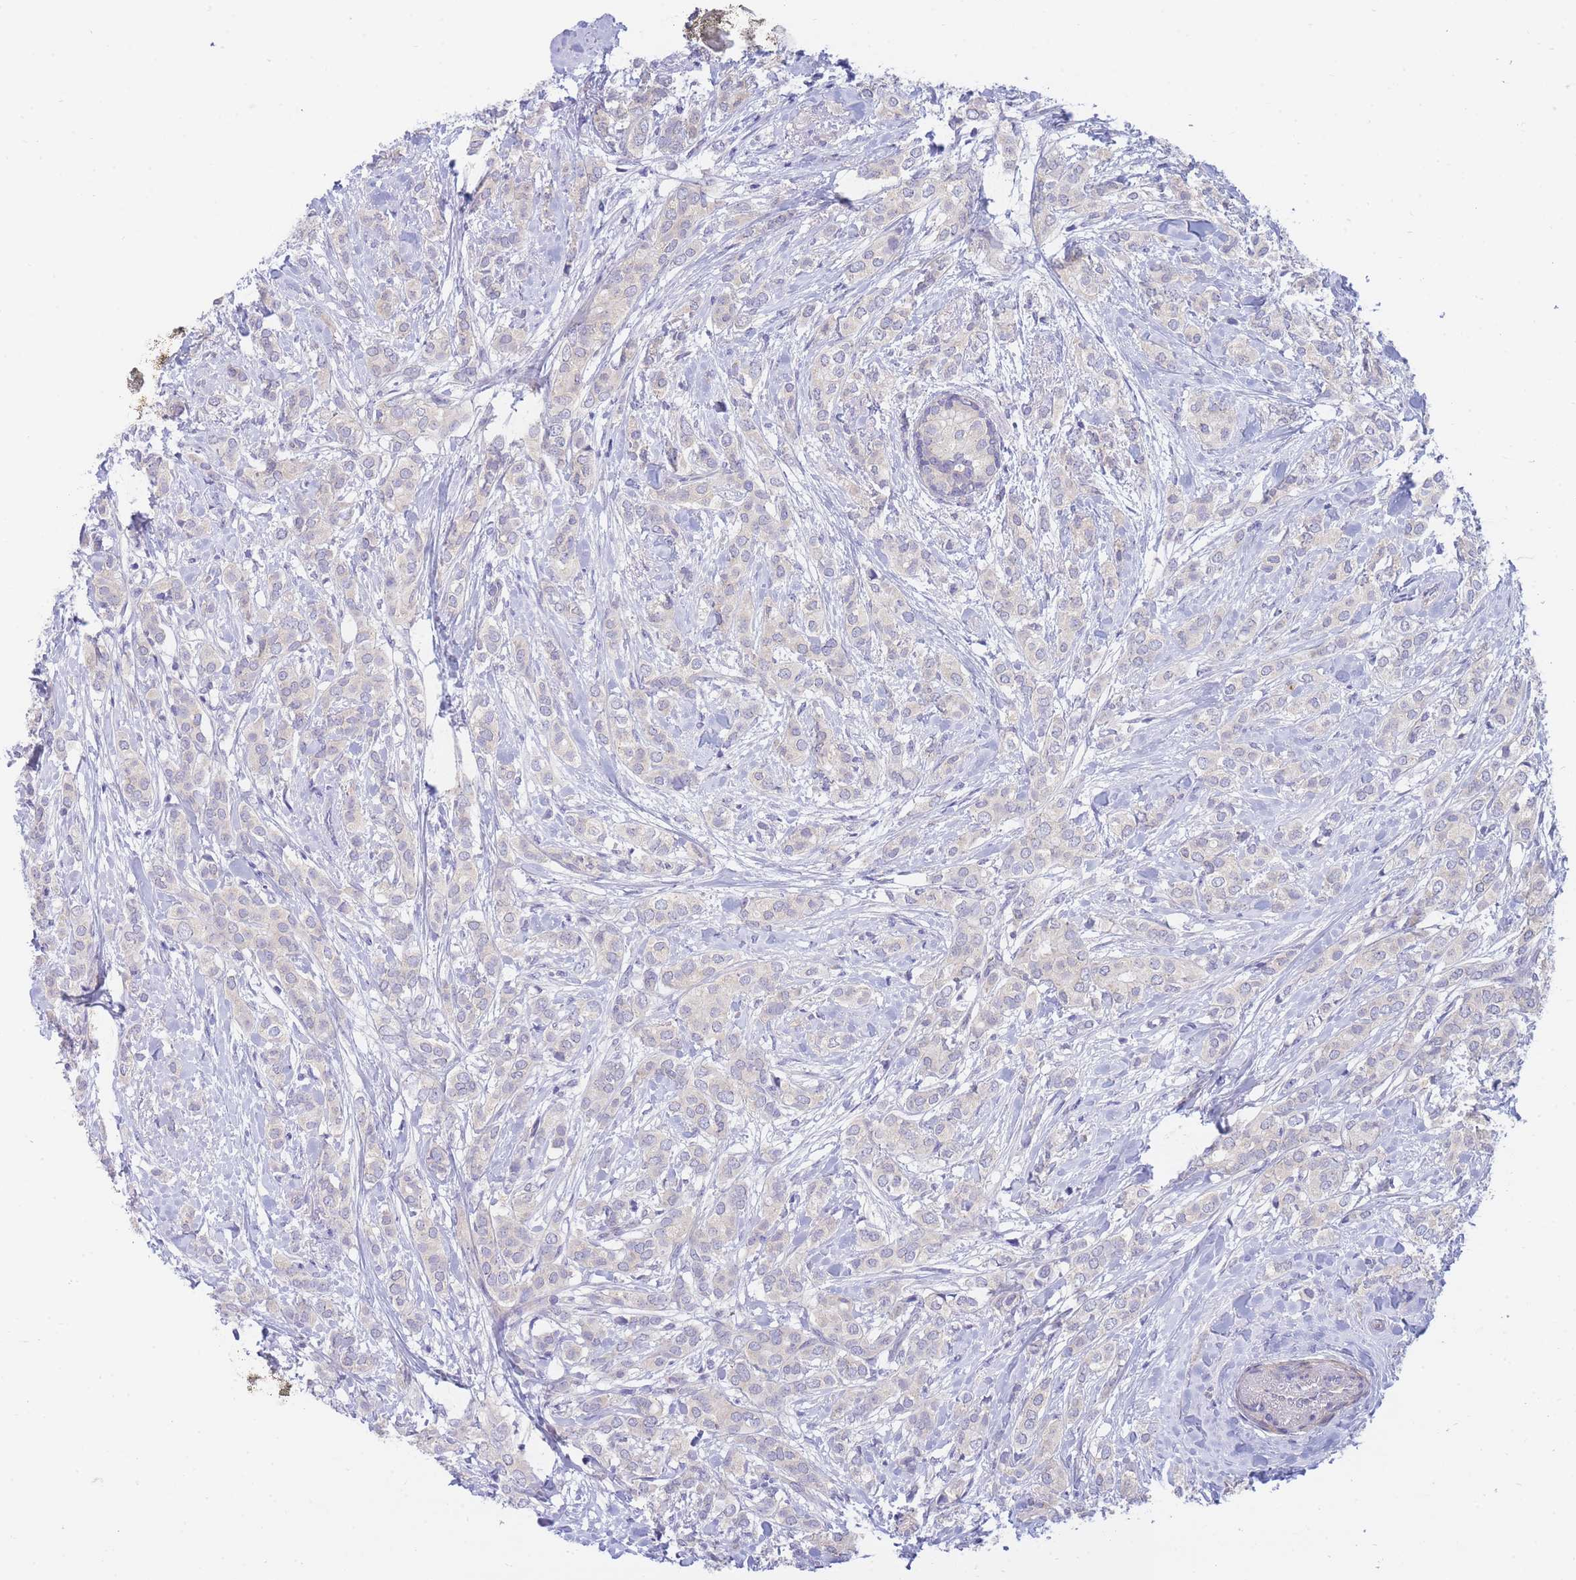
{"staining": {"intensity": "negative", "quantity": "none", "location": "none"}, "tissue": "breast cancer", "cell_type": "Tumor cells", "image_type": "cancer", "snomed": [{"axis": "morphology", "description": "Duct carcinoma"}, {"axis": "topography", "description": "Breast"}], "caption": "There is no significant positivity in tumor cells of breast infiltrating ductal carcinoma. Nuclei are stained in blue.", "gene": "SUGT1", "patient": {"sex": "female", "age": 73}}